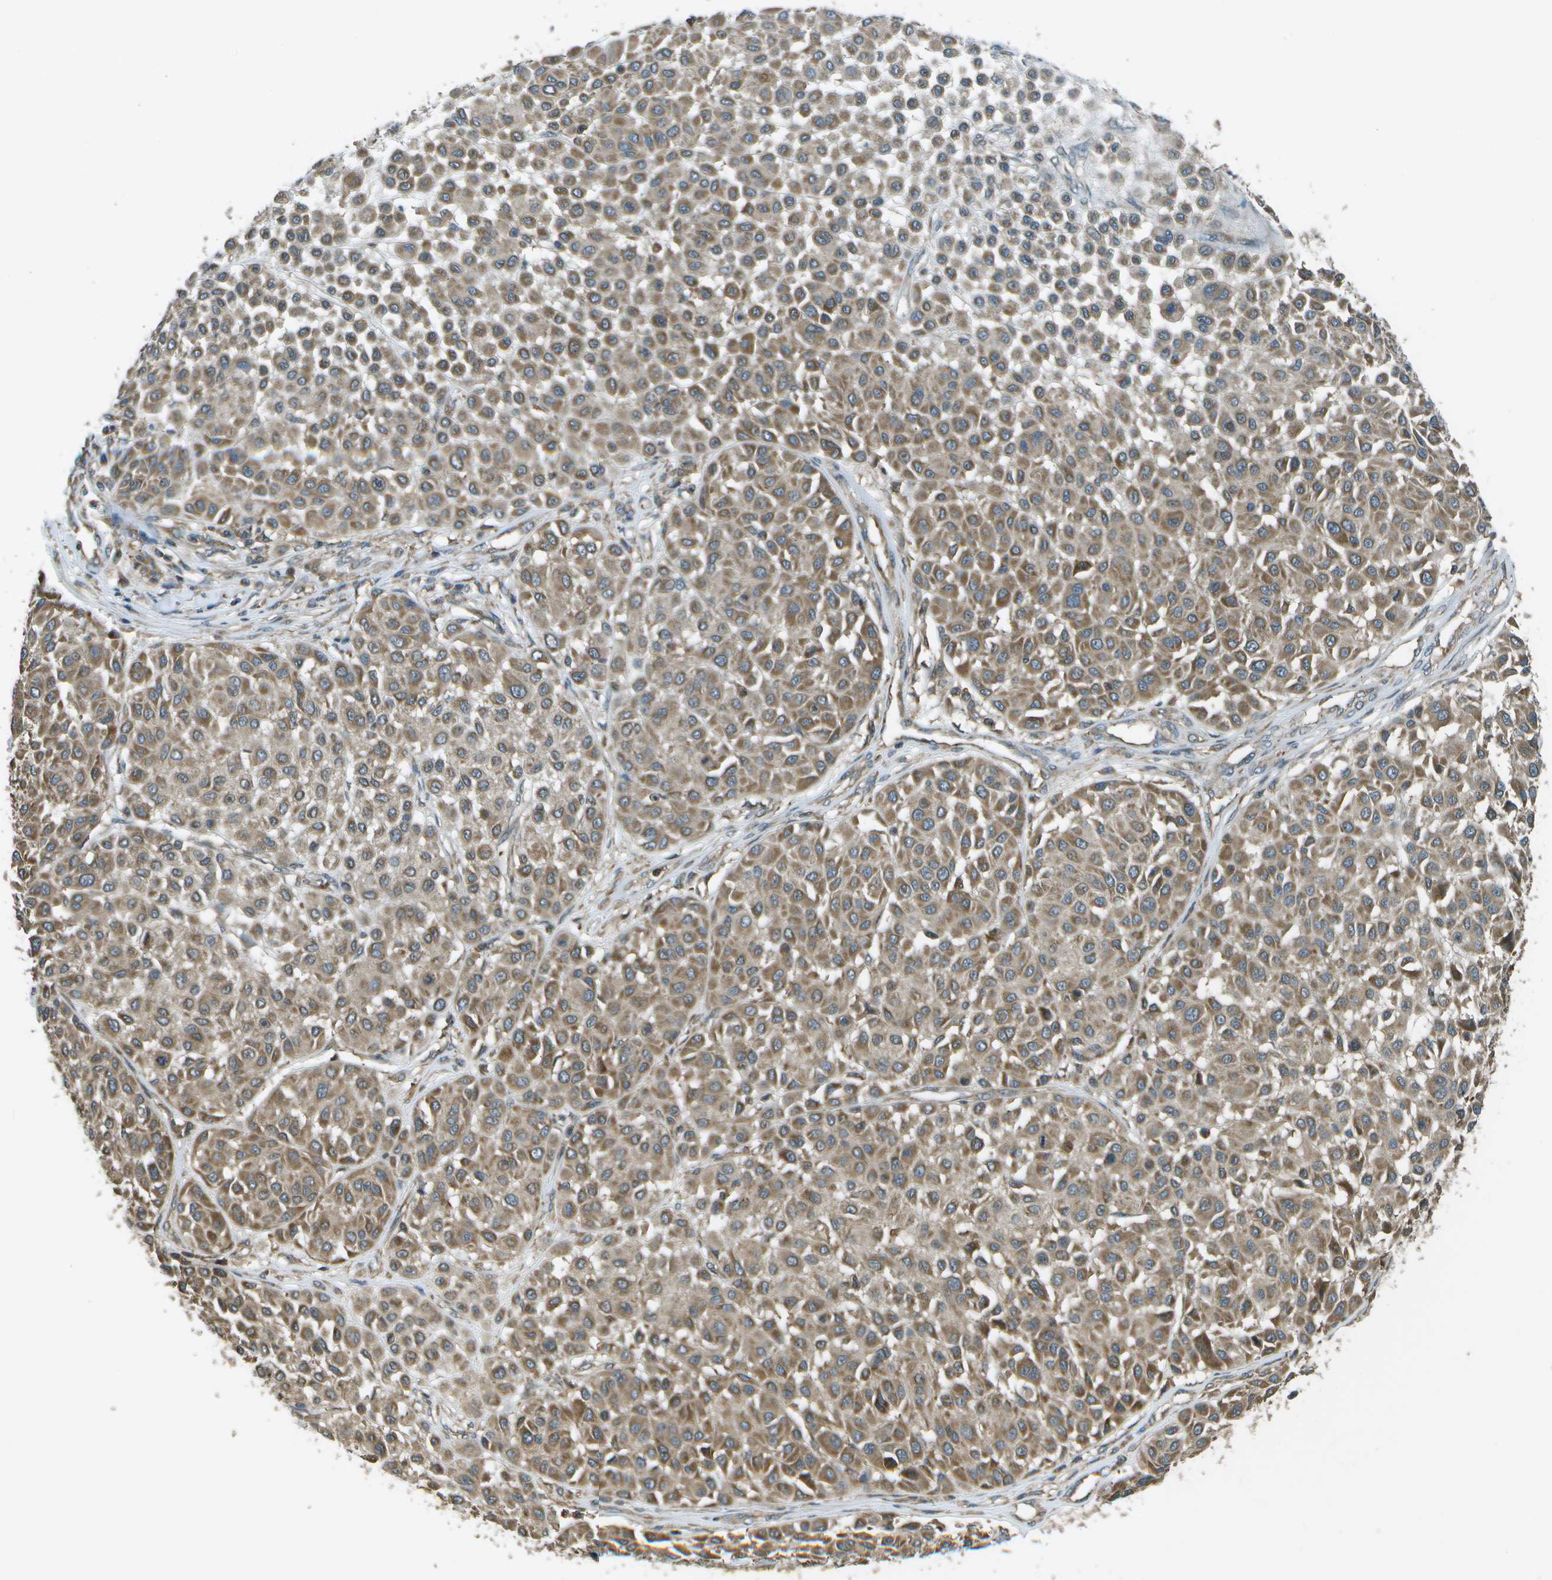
{"staining": {"intensity": "moderate", "quantity": ">75%", "location": "cytoplasmic/membranous"}, "tissue": "melanoma", "cell_type": "Tumor cells", "image_type": "cancer", "snomed": [{"axis": "morphology", "description": "Malignant melanoma, Metastatic site"}, {"axis": "topography", "description": "Soft tissue"}], "caption": "High-magnification brightfield microscopy of malignant melanoma (metastatic site) stained with DAB (3,3'-diaminobenzidine) (brown) and counterstained with hematoxylin (blue). tumor cells exhibit moderate cytoplasmic/membranous positivity is seen in about>75% of cells.", "gene": "PLPBP", "patient": {"sex": "male", "age": 41}}